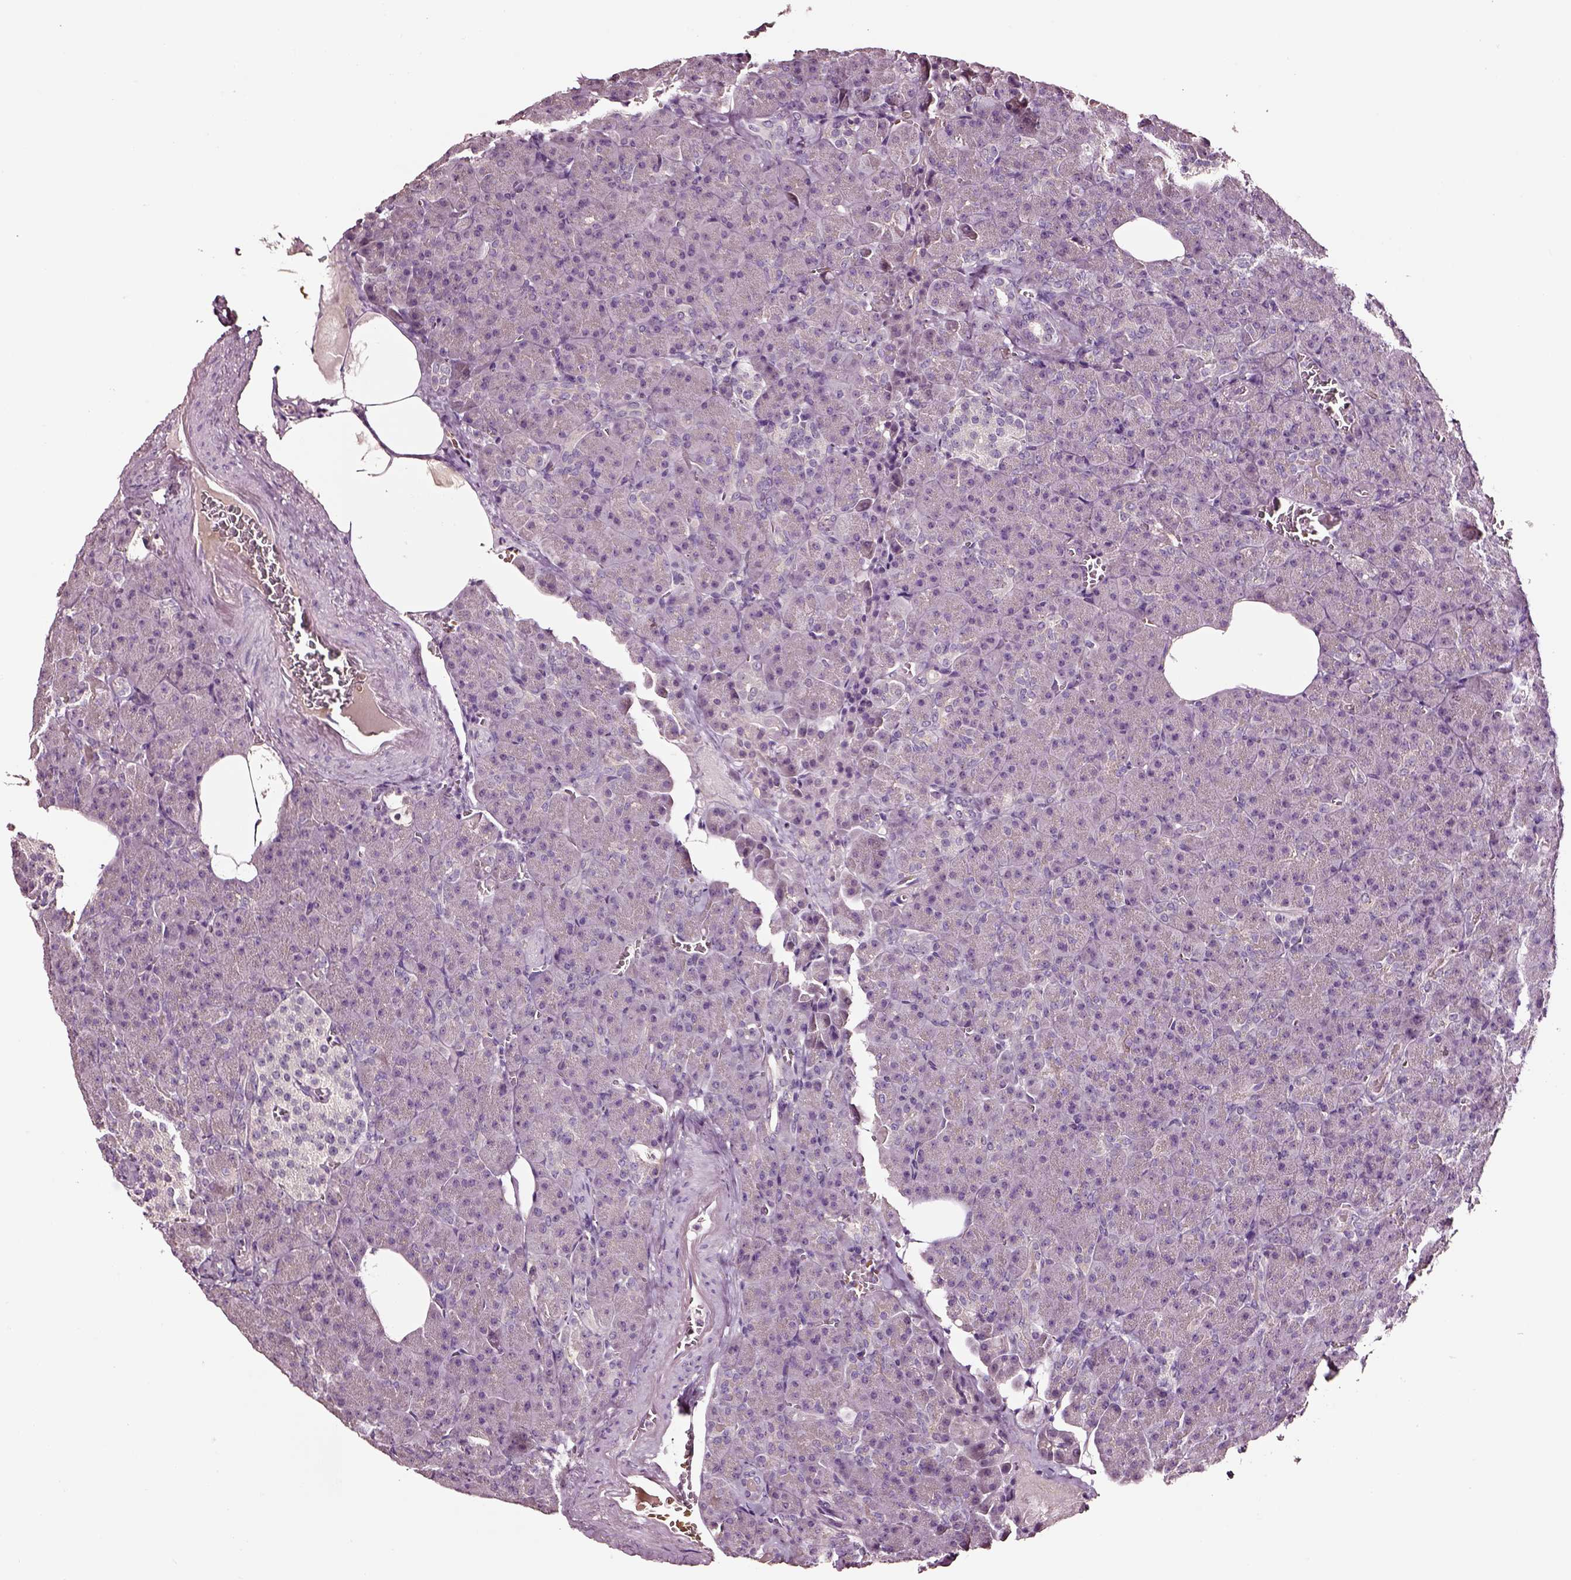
{"staining": {"intensity": "negative", "quantity": "none", "location": "none"}, "tissue": "pancreas", "cell_type": "Exocrine glandular cells", "image_type": "normal", "snomed": [{"axis": "morphology", "description": "Normal tissue, NOS"}, {"axis": "topography", "description": "Pancreas"}], "caption": "DAB immunohistochemical staining of benign pancreas shows no significant expression in exocrine glandular cells. Nuclei are stained in blue.", "gene": "AADAT", "patient": {"sex": "female", "age": 74}}